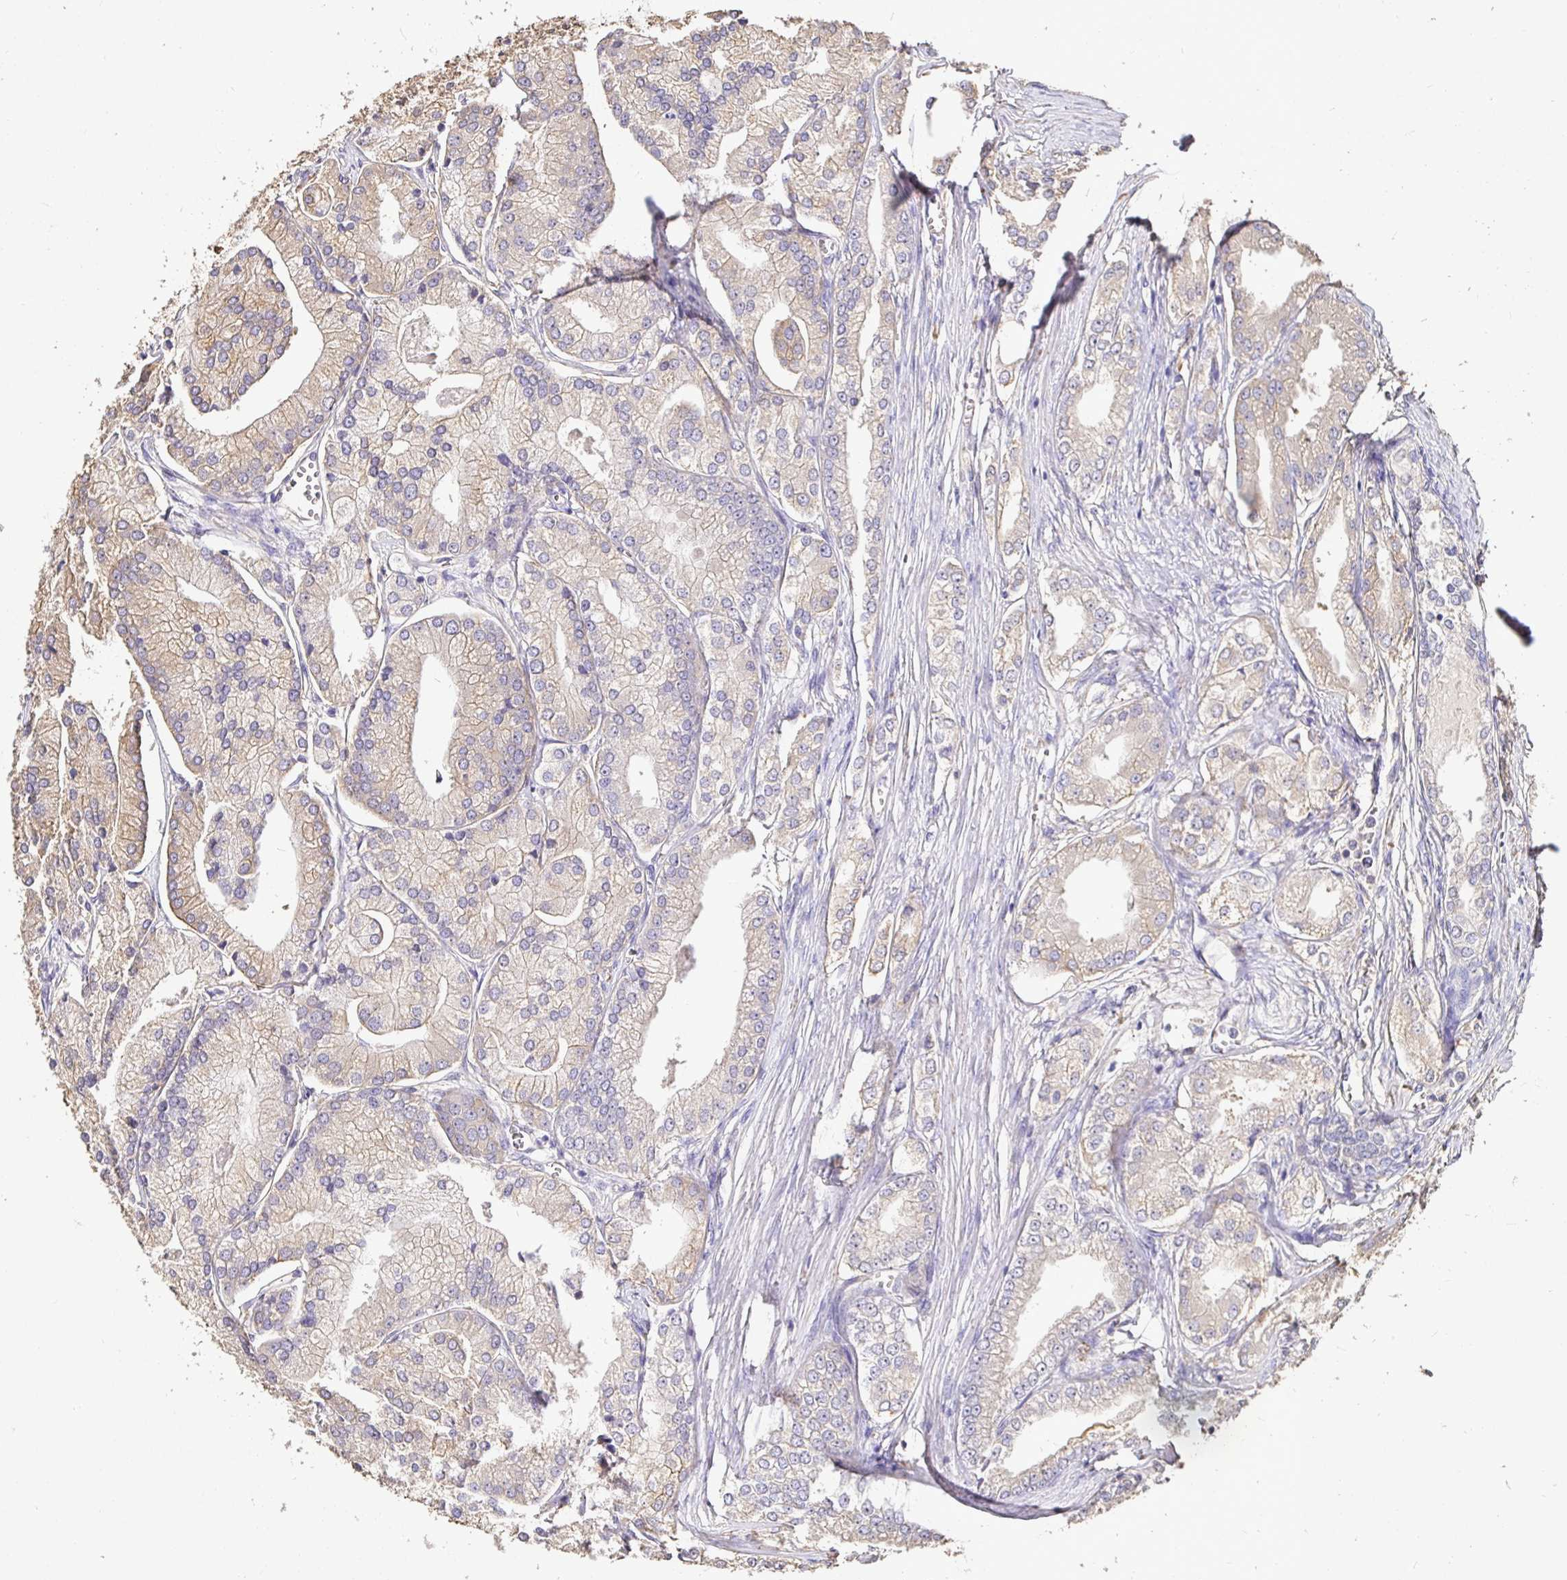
{"staining": {"intensity": "weak", "quantity": "25%-75%", "location": "cytoplasmic/membranous"}, "tissue": "prostate cancer", "cell_type": "Tumor cells", "image_type": "cancer", "snomed": [{"axis": "morphology", "description": "Adenocarcinoma, High grade"}, {"axis": "topography", "description": "Prostate"}], "caption": "Immunohistochemistry (IHC) (DAB) staining of high-grade adenocarcinoma (prostate) exhibits weak cytoplasmic/membranous protein expression in approximately 25%-75% of tumor cells.", "gene": "MAPK8IP3", "patient": {"sex": "male", "age": 61}}